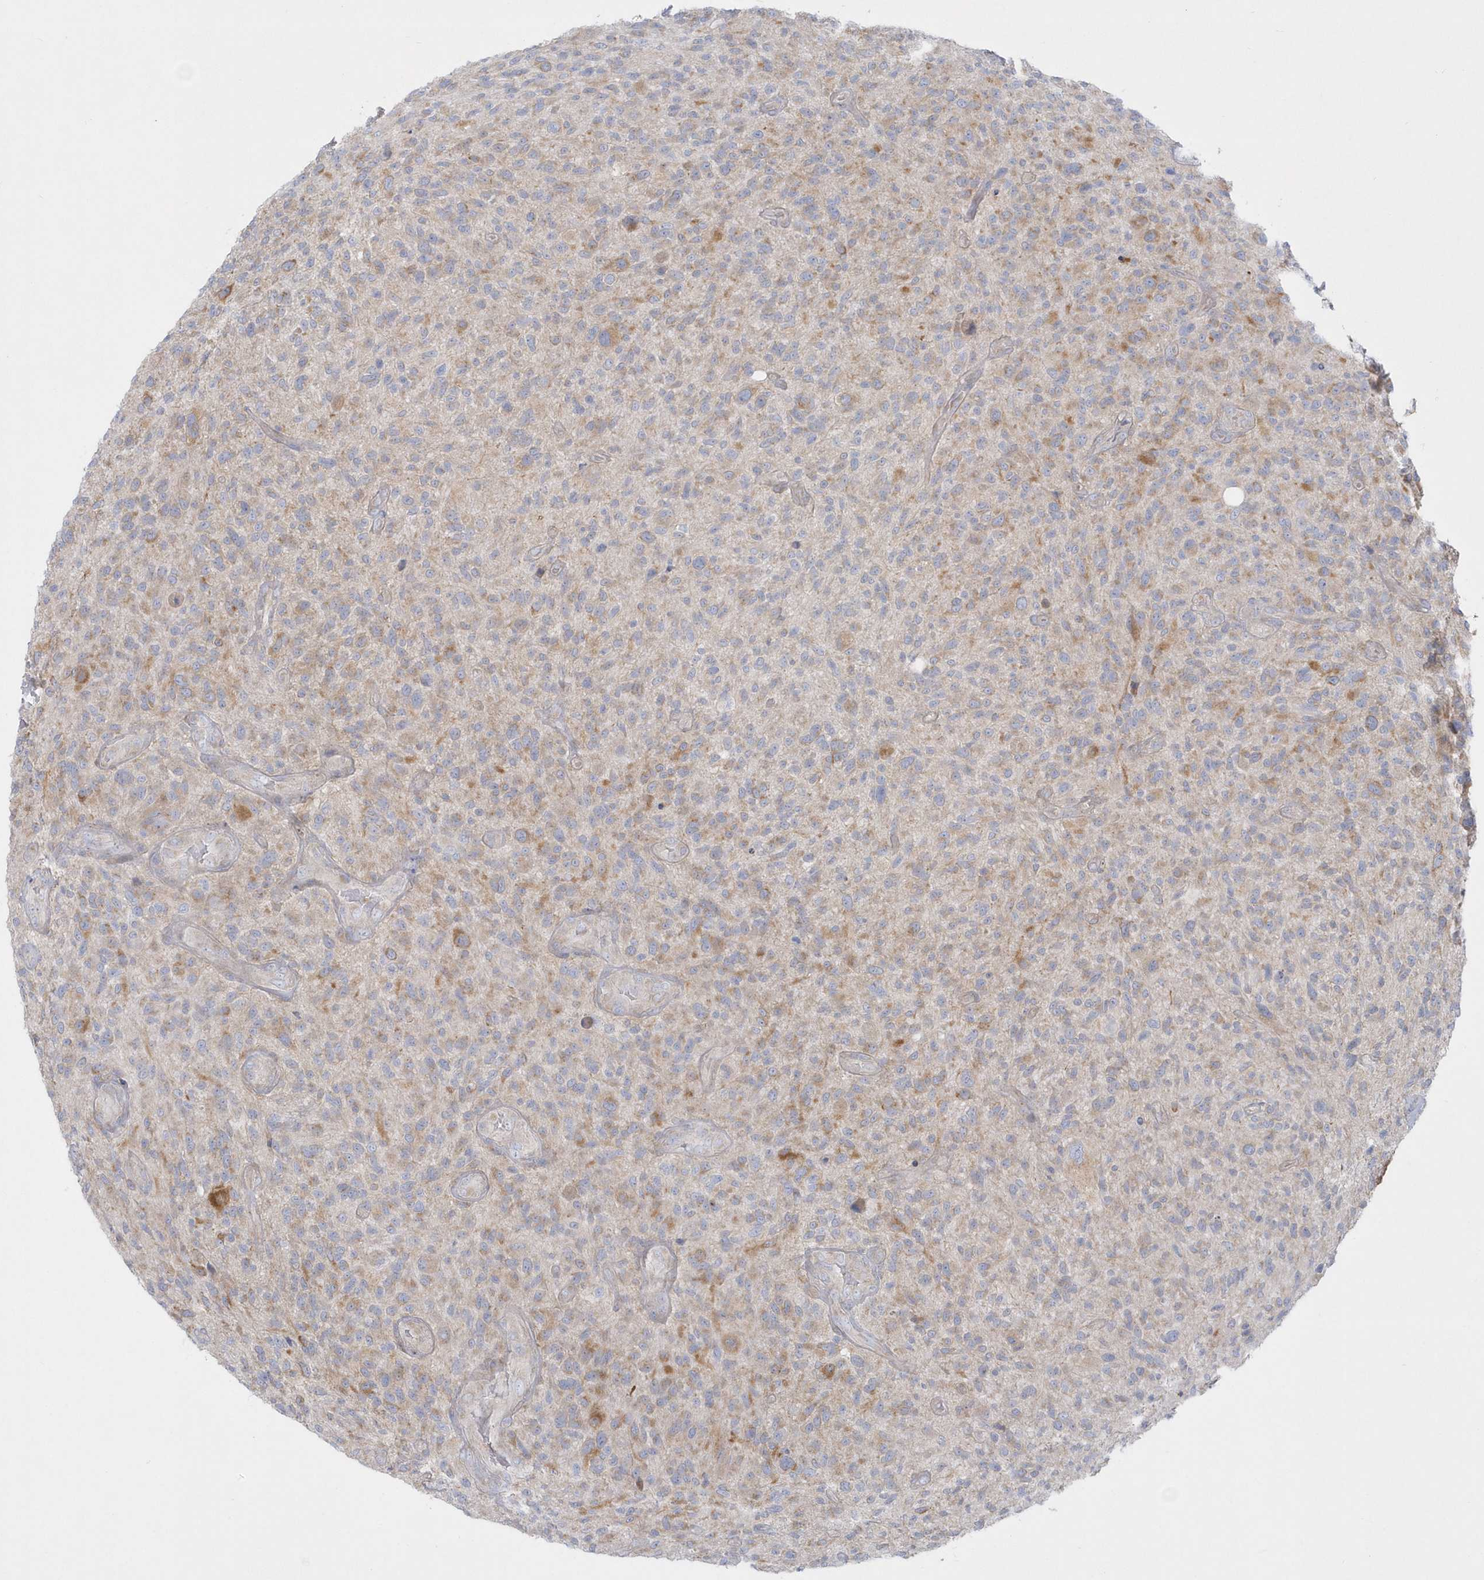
{"staining": {"intensity": "weak", "quantity": "25%-75%", "location": "cytoplasmic/membranous"}, "tissue": "glioma", "cell_type": "Tumor cells", "image_type": "cancer", "snomed": [{"axis": "morphology", "description": "Glioma, malignant, High grade"}, {"axis": "topography", "description": "Brain"}], "caption": "The micrograph shows staining of malignant glioma (high-grade), revealing weak cytoplasmic/membranous protein expression (brown color) within tumor cells.", "gene": "DNAJC18", "patient": {"sex": "male", "age": 47}}